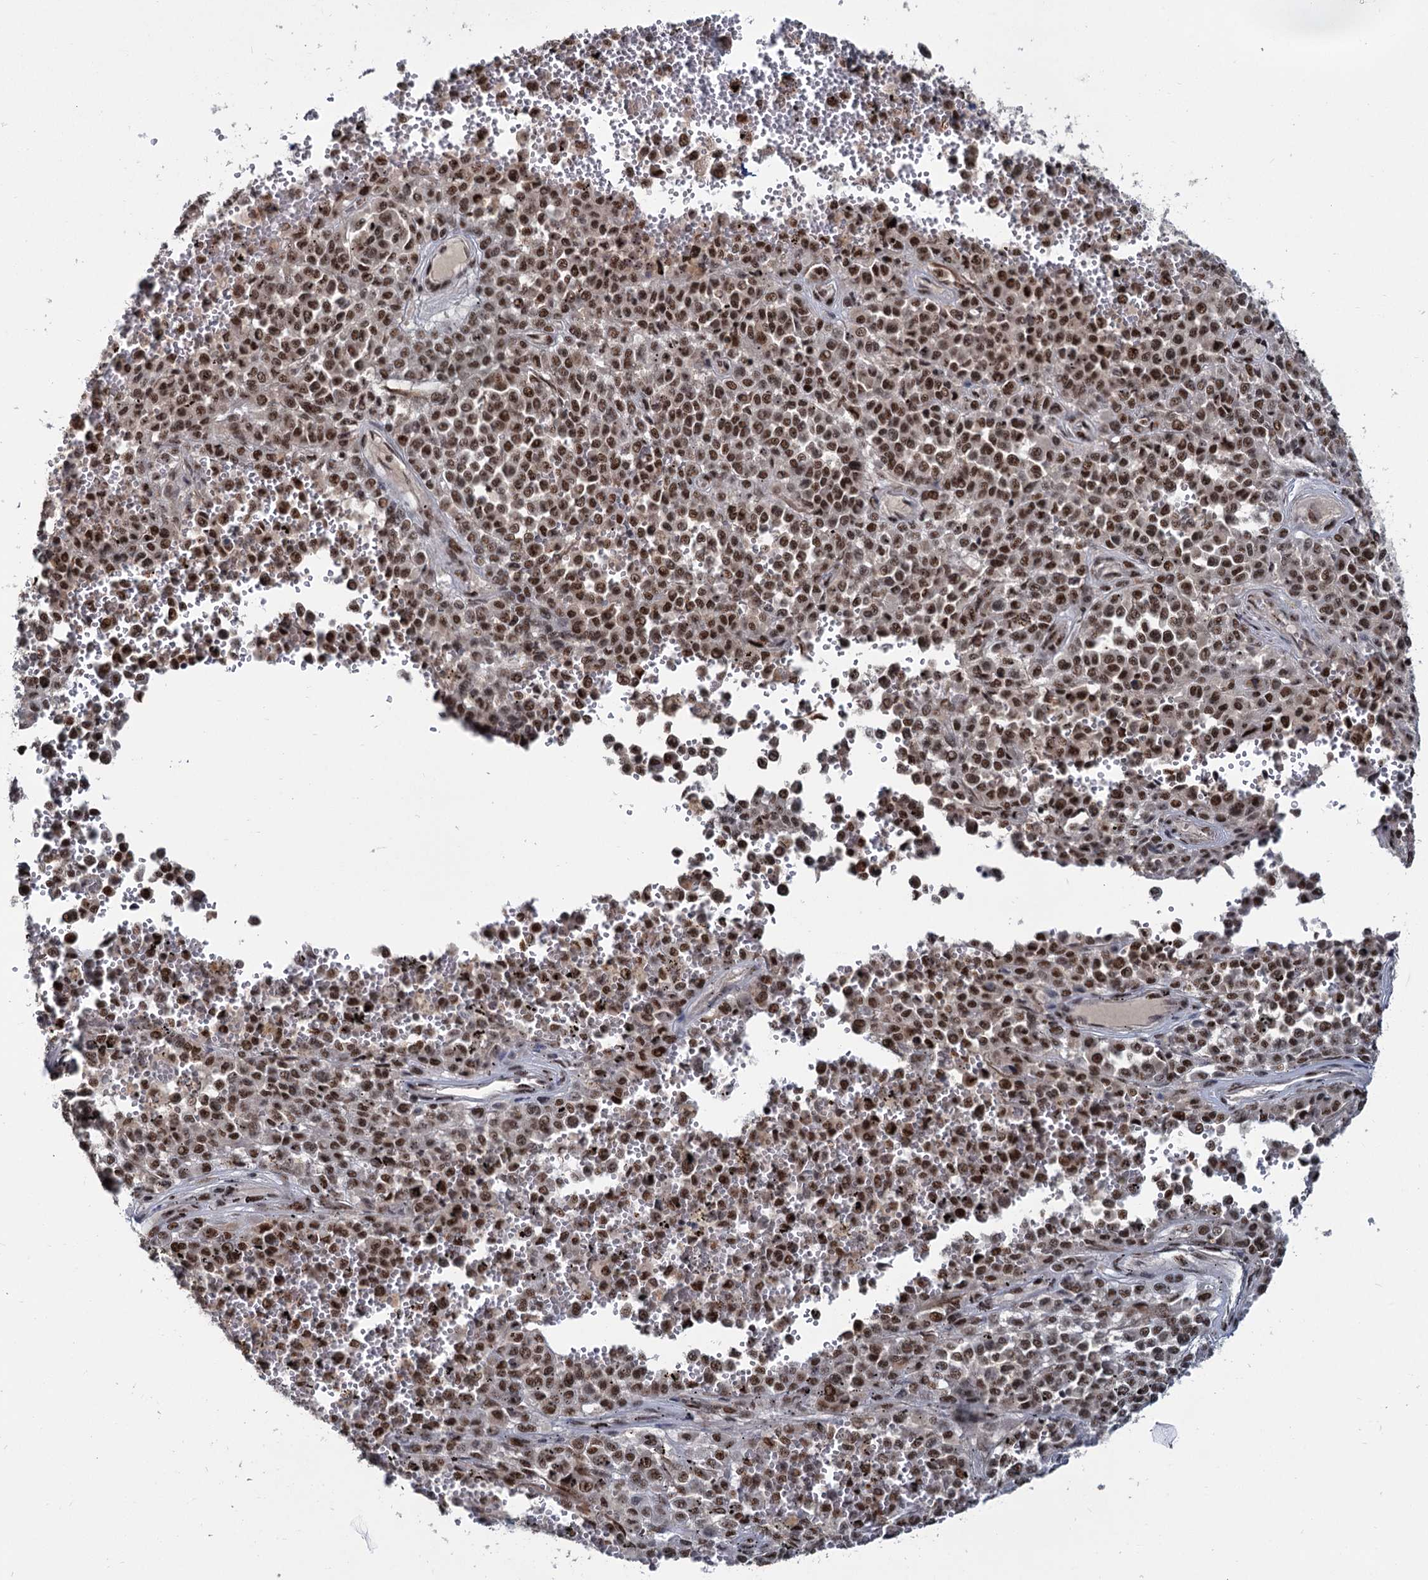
{"staining": {"intensity": "moderate", "quantity": ">75%", "location": "nuclear"}, "tissue": "melanoma", "cell_type": "Tumor cells", "image_type": "cancer", "snomed": [{"axis": "morphology", "description": "Malignant melanoma, Metastatic site"}, {"axis": "topography", "description": "Pancreas"}], "caption": "Immunohistochemistry of human melanoma demonstrates medium levels of moderate nuclear positivity in about >75% of tumor cells.", "gene": "WBP4", "patient": {"sex": "female", "age": 30}}